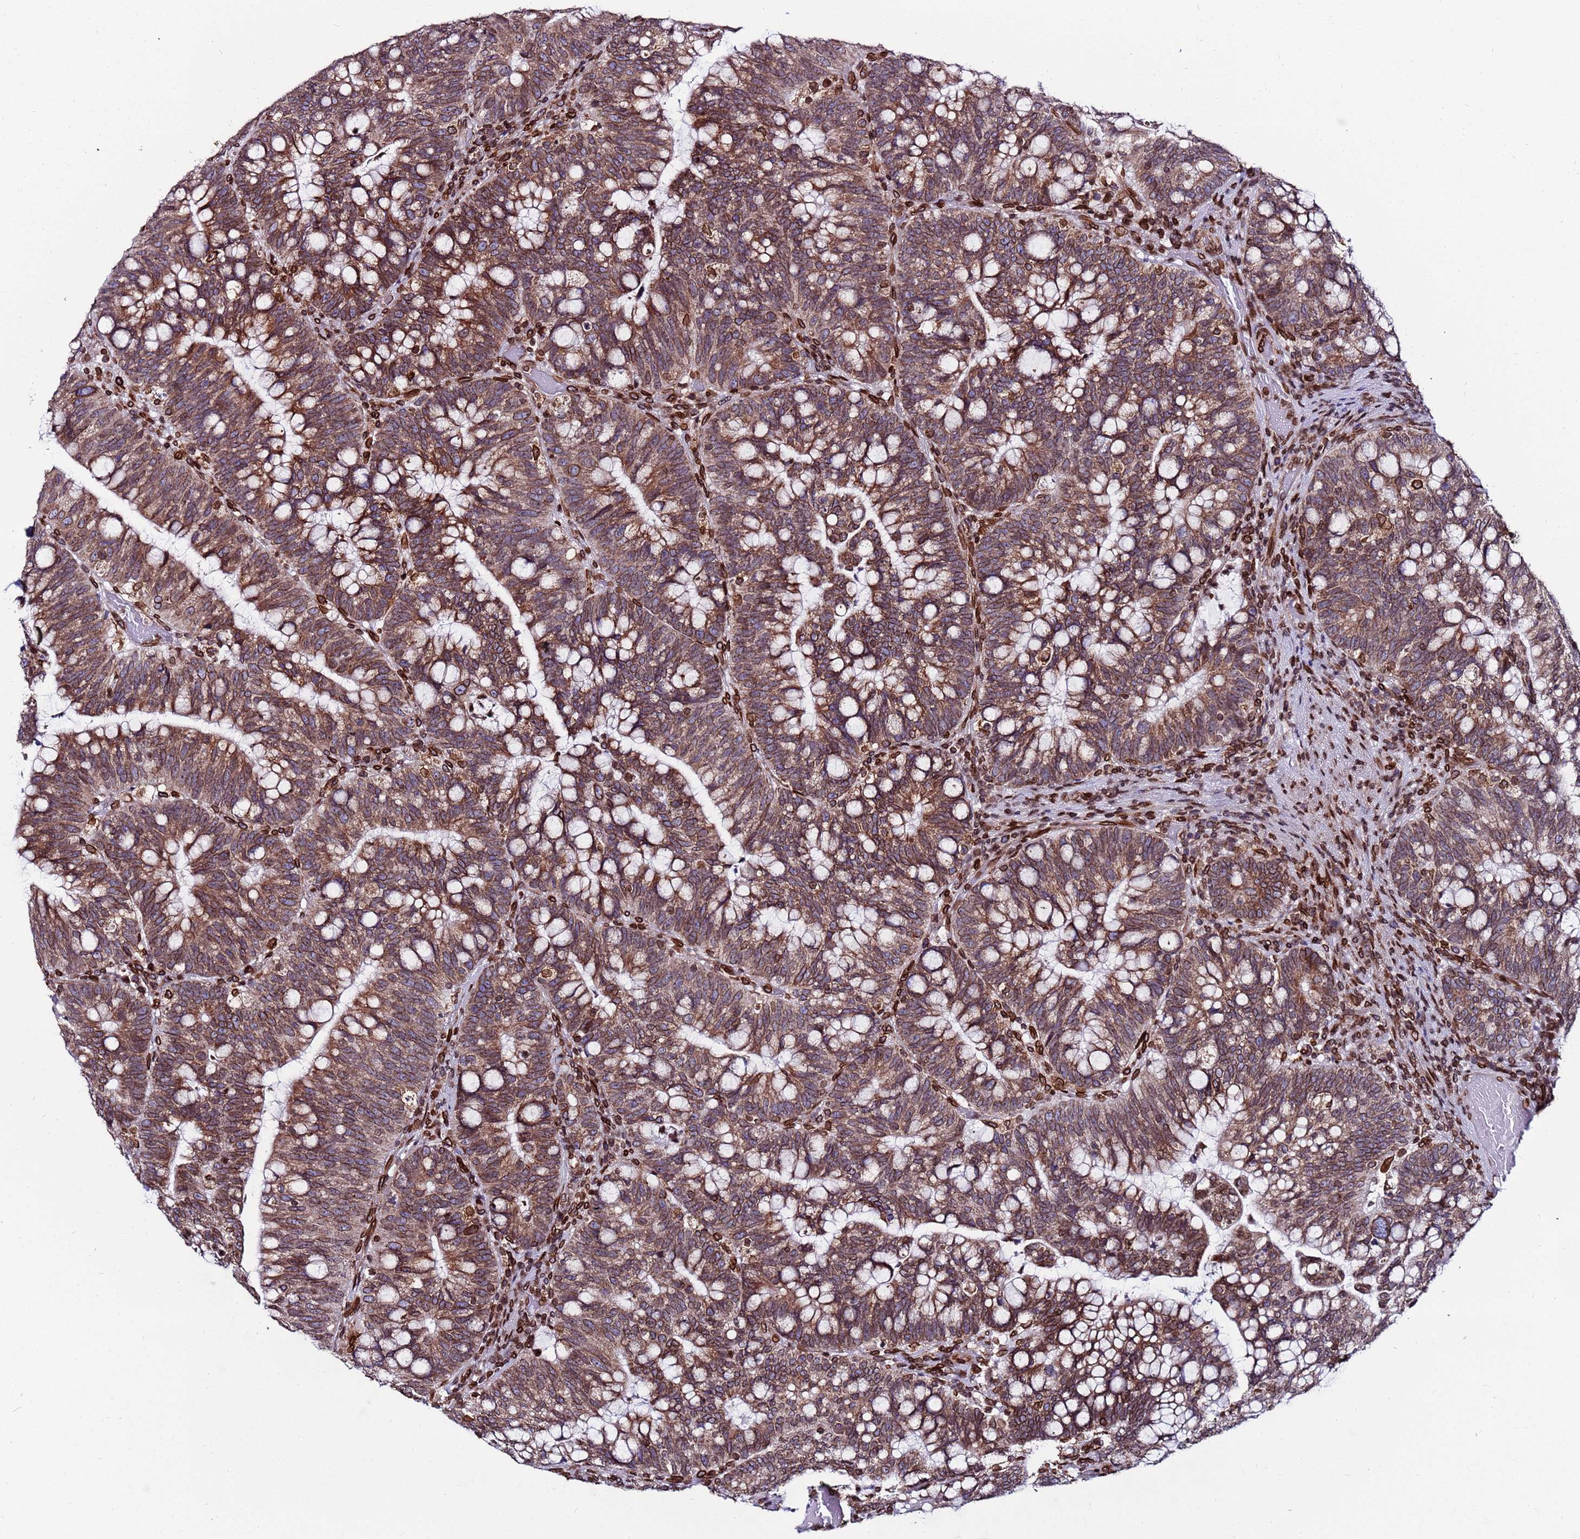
{"staining": {"intensity": "moderate", "quantity": ">75%", "location": "cytoplasmic/membranous,nuclear"}, "tissue": "colorectal cancer", "cell_type": "Tumor cells", "image_type": "cancer", "snomed": [{"axis": "morphology", "description": "Adenocarcinoma, NOS"}, {"axis": "topography", "description": "Colon"}], "caption": "IHC of human colorectal cancer displays medium levels of moderate cytoplasmic/membranous and nuclear expression in about >75% of tumor cells. The staining is performed using DAB (3,3'-diaminobenzidine) brown chromogen to label protein expression. The nuclei are counter-stained blue using hematoxylin.", "gene": "TOR1AIP1", "patient": {"sex": "female", "age": 66}}